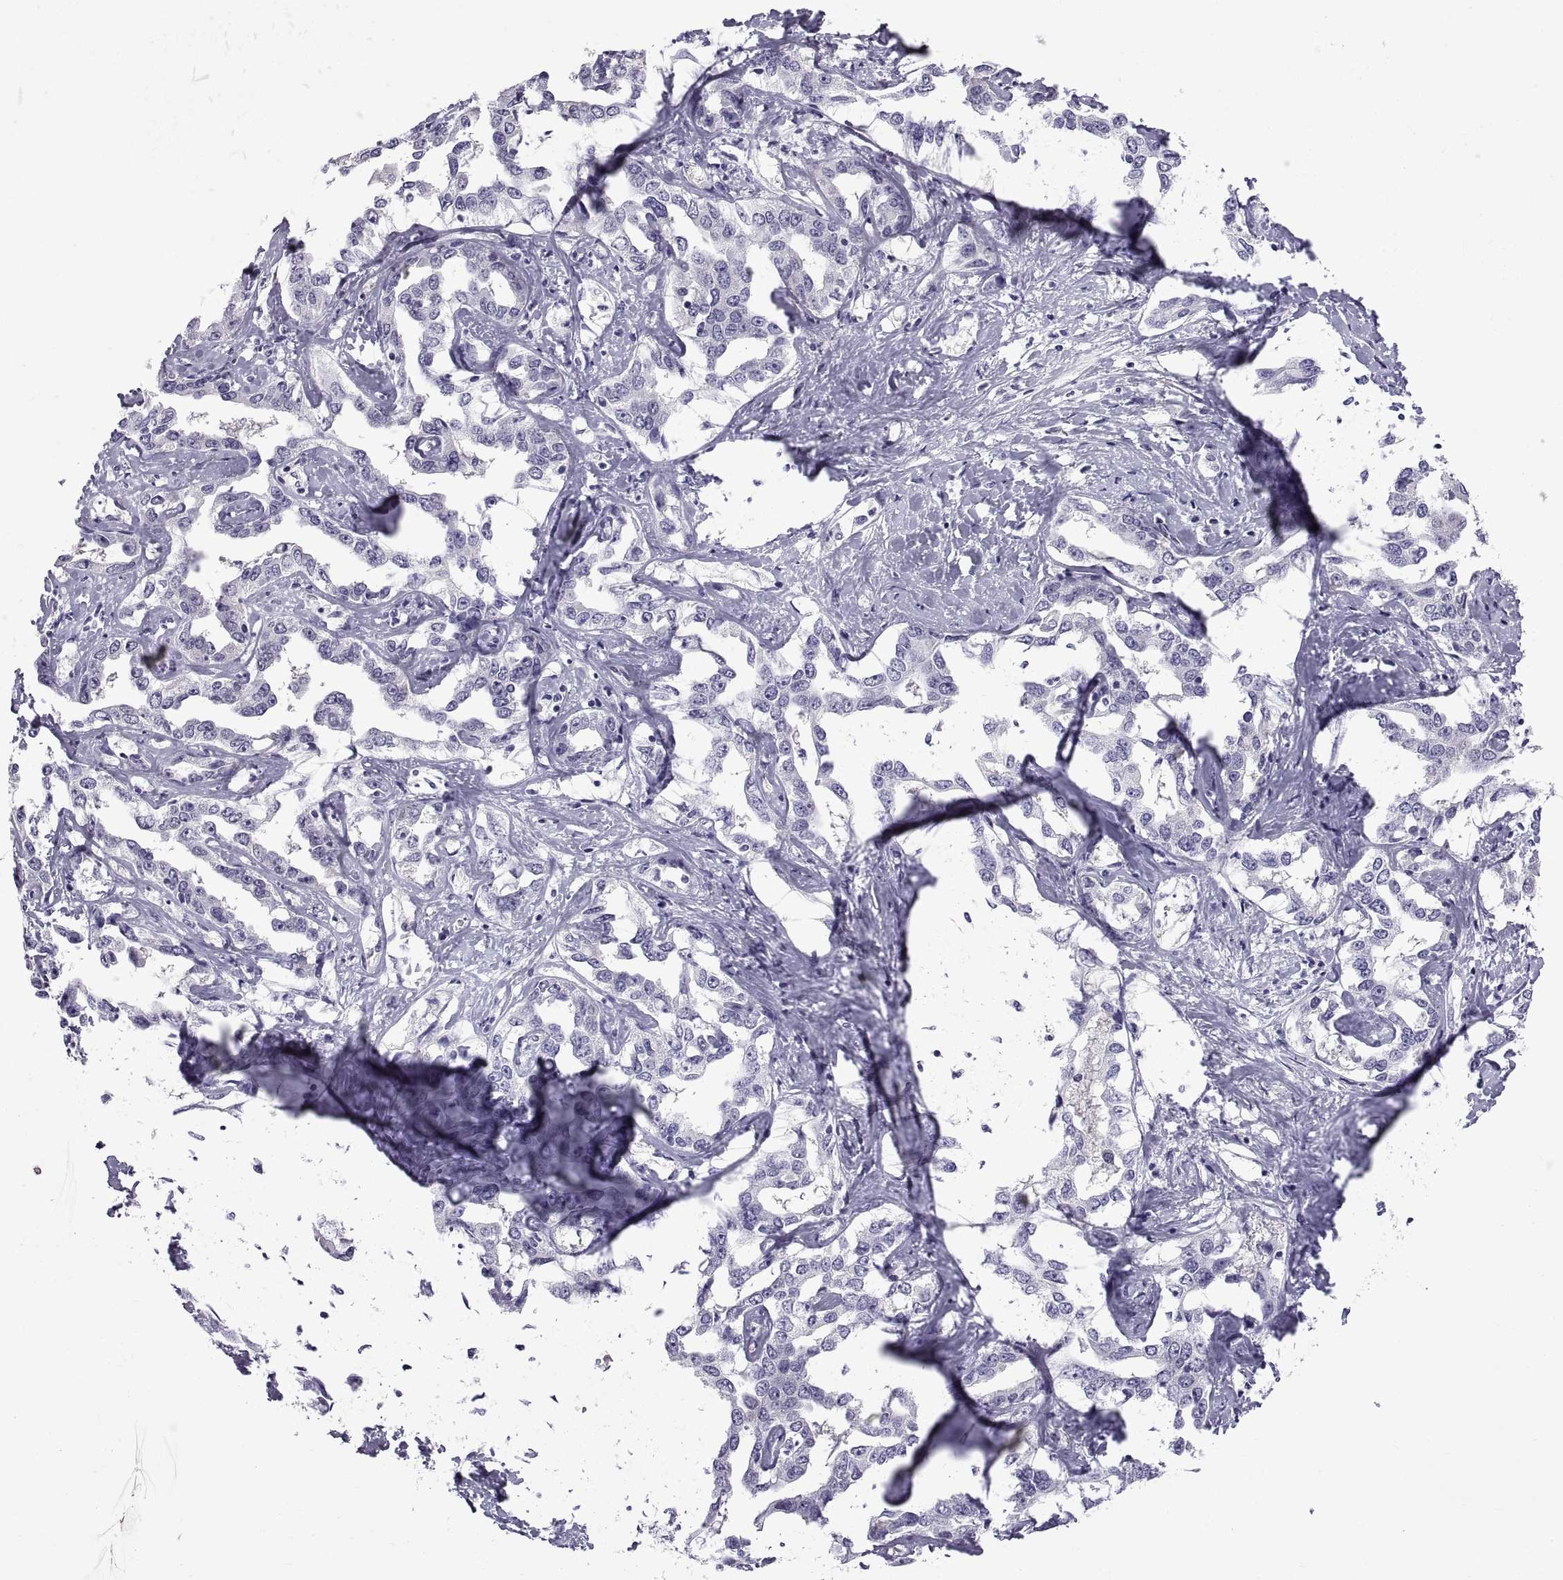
{"staining": {"intensity": "negative", "quantity": "none", "location": "none"}, "tissue": "liver cancer", "cell_type": "Tumor cells", "image_type": "cancer", "snomed": [{"axis": "morphology", "description": "Cholangiocarcinoma"}, {"axis": "topography", "description": "Liver"}], "caption": "High power microscopy image of an immunohistochemistry histopathology image of liver cancer, revealing no significant staining in tumor cells.", "gene": "SPDYE1", "patient": {"sex": "male", "age": 59}}